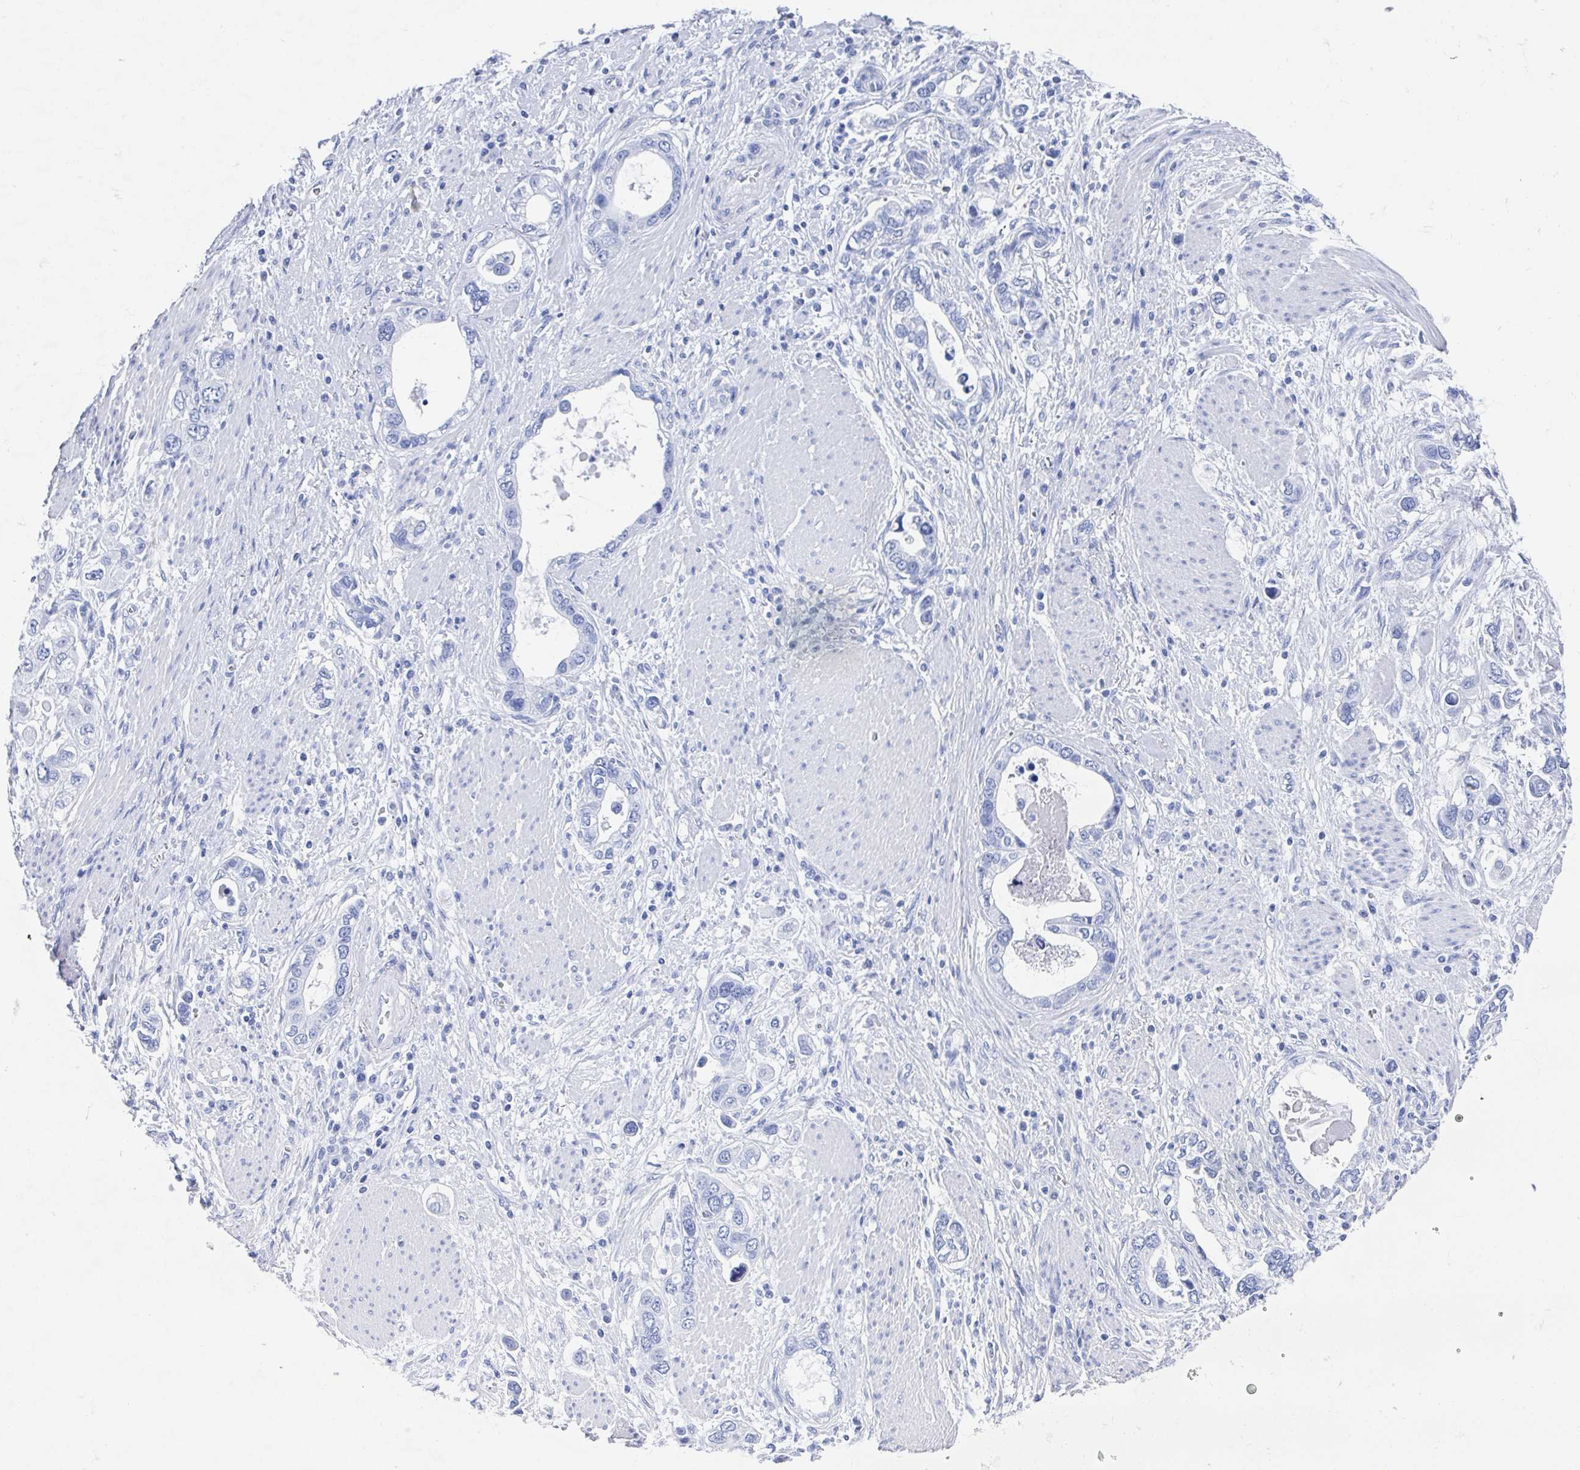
{"staining": {"intensity": "negative", "quantity": "none", "location": "none"}, "tissue": "stomach cancer", "cell_type": "Tumor cells", "image_type": "cancer", "snomed": [{"axis": "morphology", "description": "Adenocarcinoma, NOS"}, {"axis": "topography", "description": "Stomach, lower"}], "caption": "Immunohistochemistry histopathology image of human stomach adenocarcinoma stained for a protein (brown), which displays no positivity in tumor cells.", "gene": "C10orf53", "patient": {"sex": "female", "age": 93}}